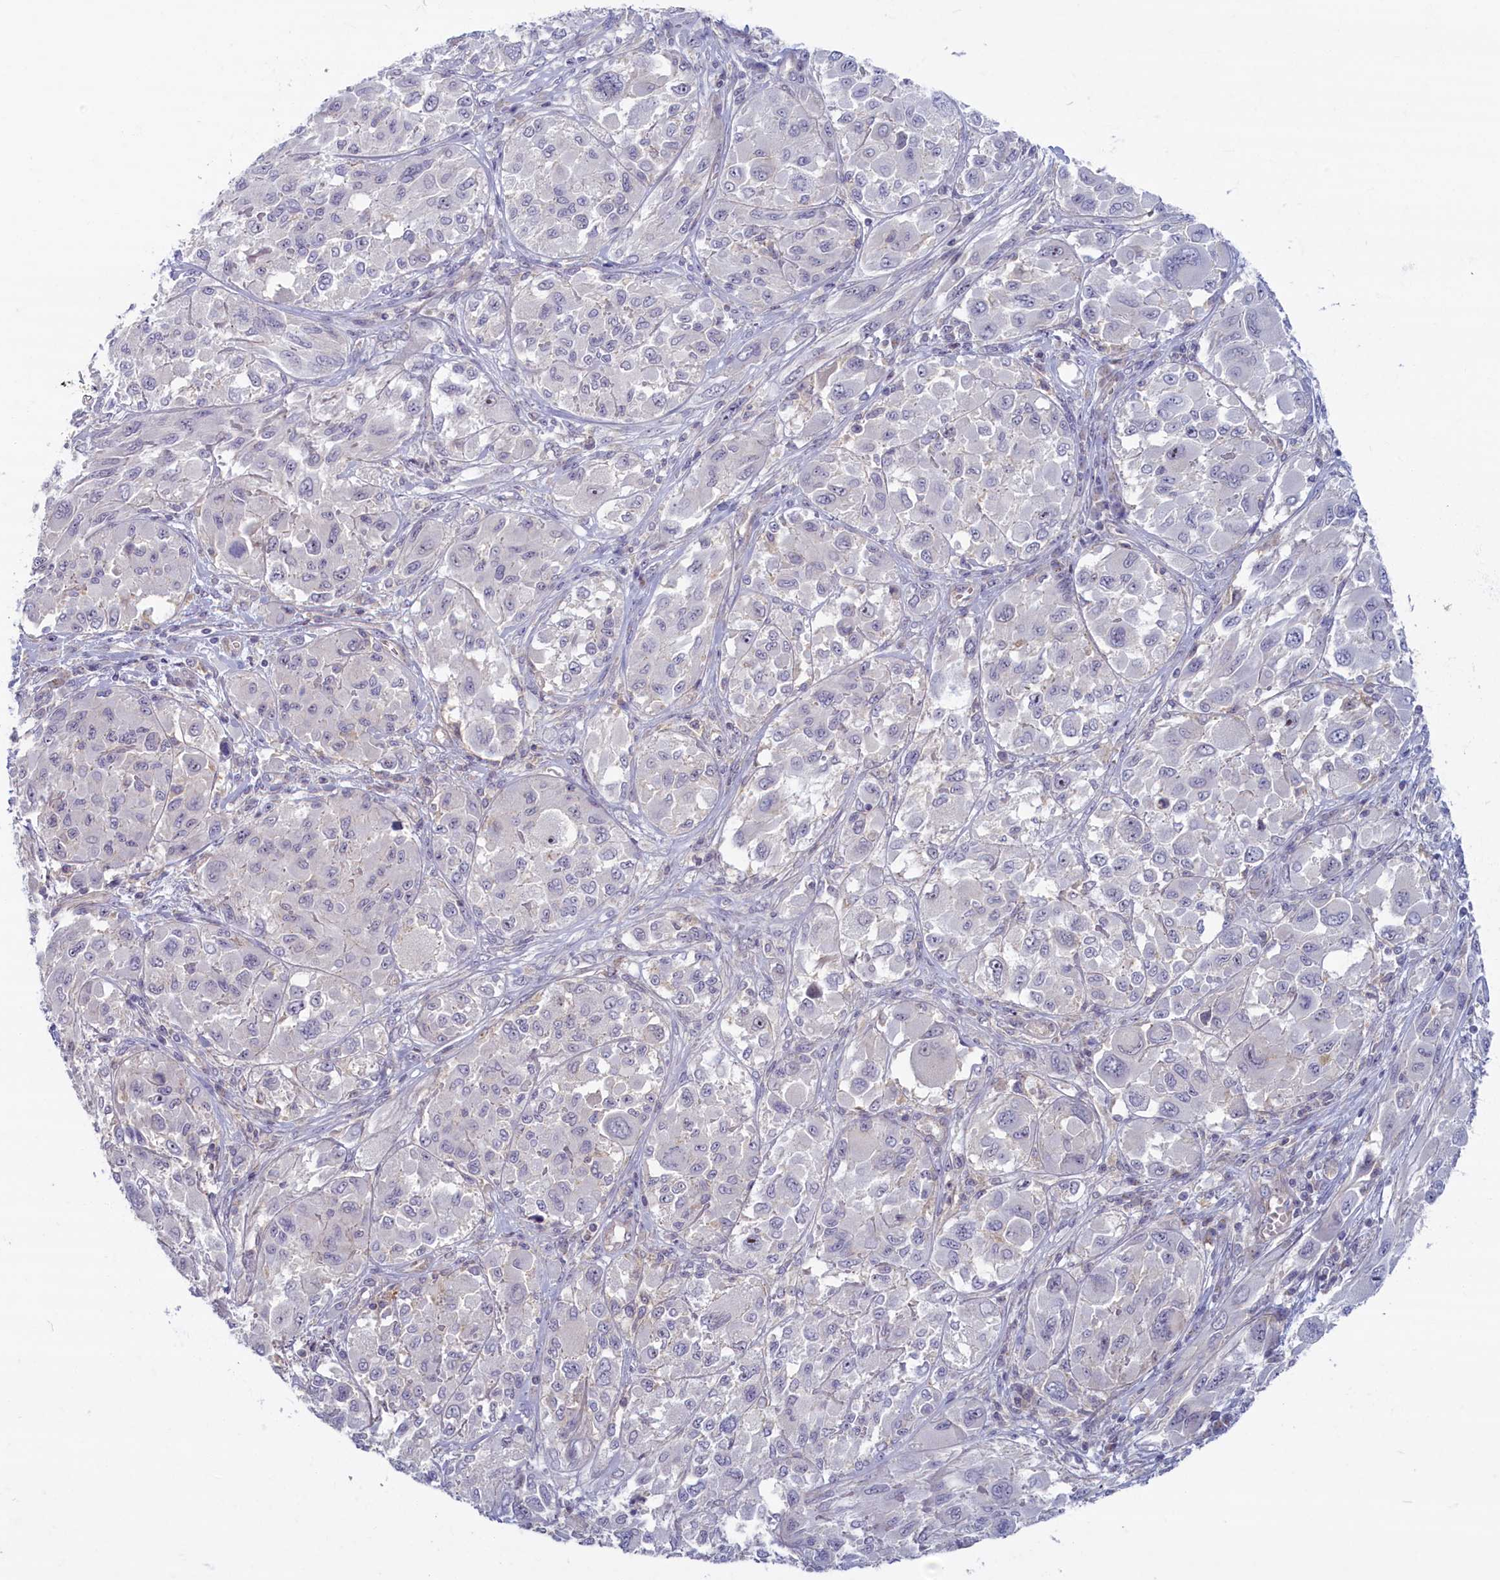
{"staining": {"intensity": "negative", "quantity": "none", "location": "none"}, "tissue": "melanoma", "cell_type": "Tumor cells", "image_type": "cancer", "snomed": [{"axis": "morphology", "description": "Malignant melanoma, NOS"}, {"axis": "topography", "description": "Skin"}], "caption": "Malignant melanoma was stained to show a protein in brown. There is no significant positivity in tumor cells.", "gene": "TRPM4", "patient": {"sex": "female", "age": 91}}